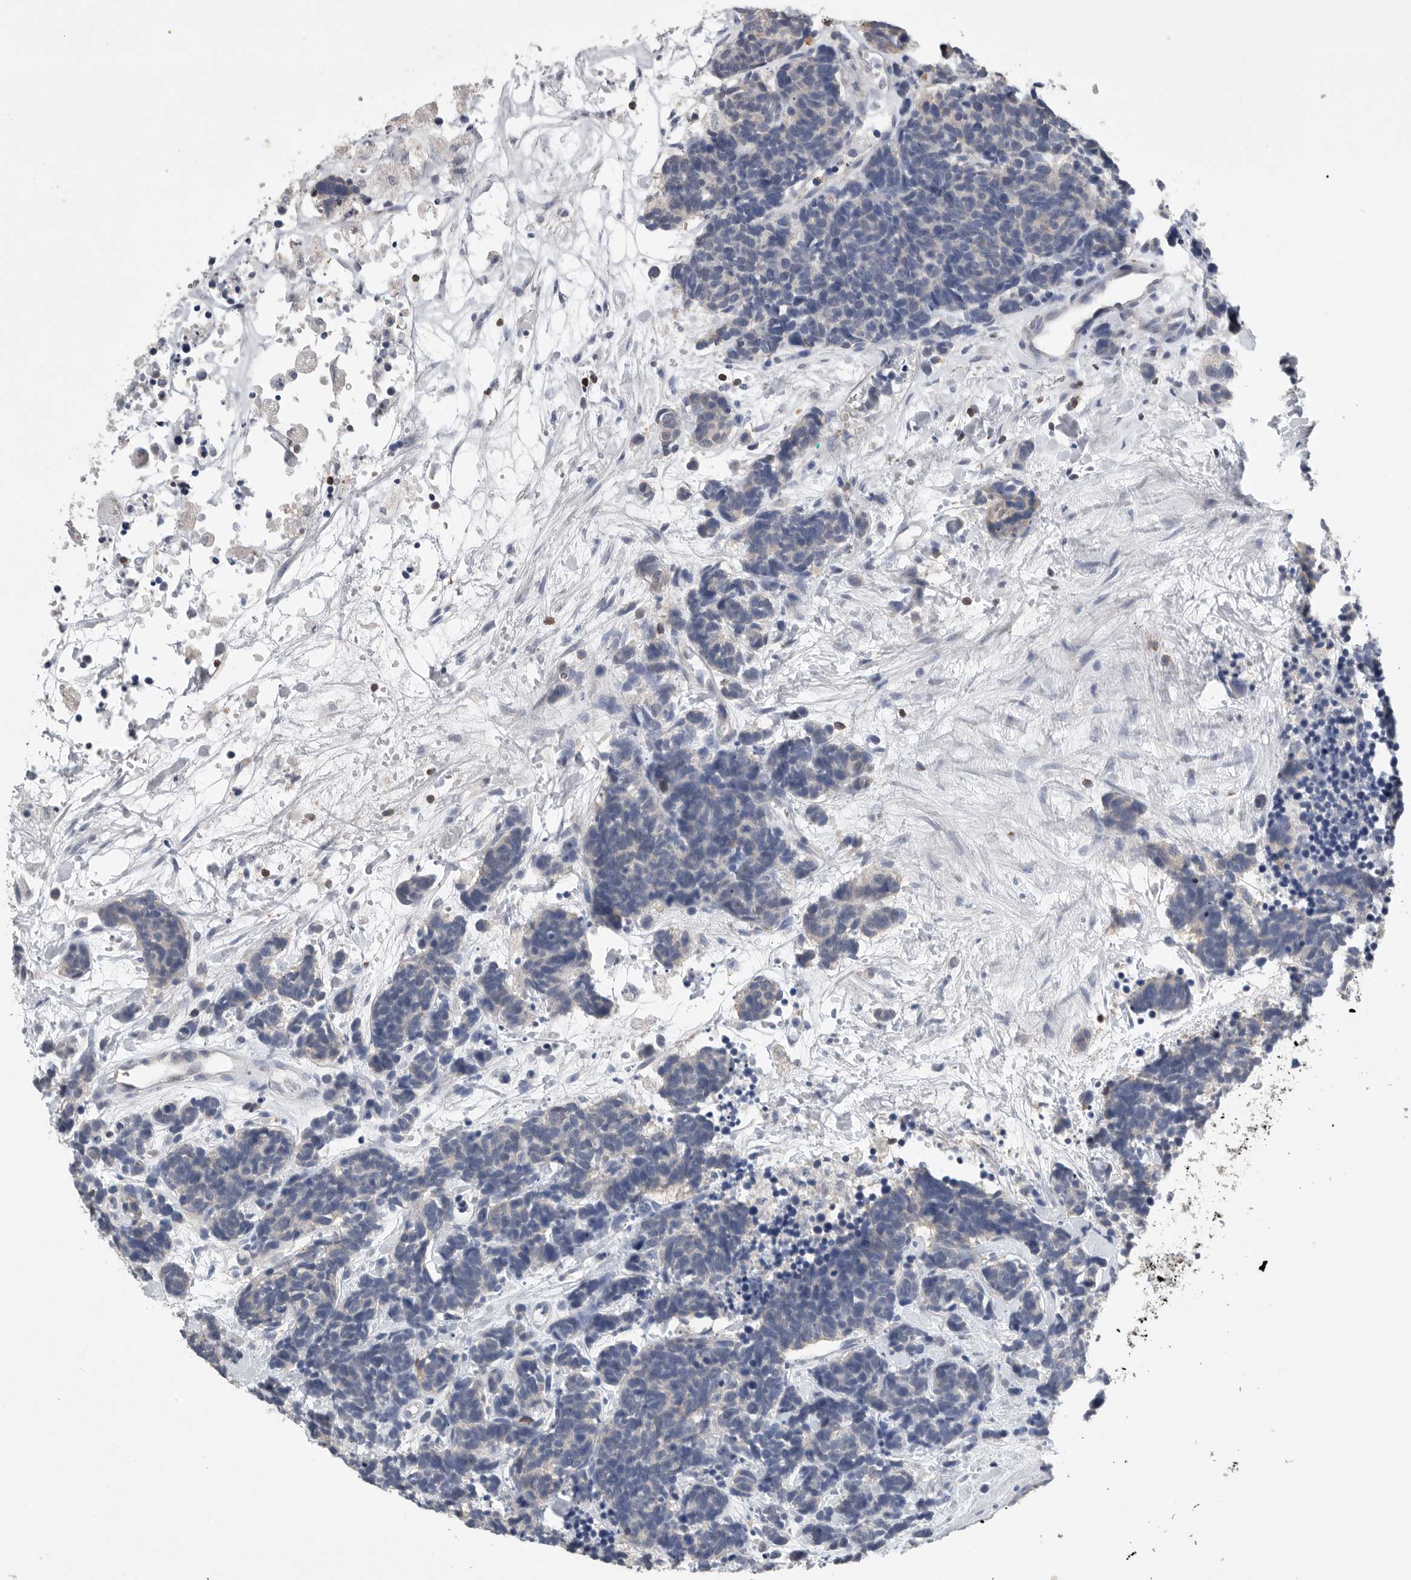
{"staining": {"intensity": "negative", "quantity": "none", "location": "none"}, "tissue": "carcinoid", "cell_type": "Tumor cells", "image_type": "cancer", "snomed": [{"axis": "morphology", "description": "Carcinoma, NOS"}, {"axis": "morphology", "description": "Carcinoid, malignant, NOS"}, {"axis": "topography", "description": "Urinary bladder"}], "caption": "Immunohistochemistry of carcinoid reveals no expression in tumor cells. Brightfield microscopy of immunohistochemistry stained with DAB (brown) and hematoxylin (blue), captured at high magnification.", "gene": "PDCD4", "patient": {"sex": "male", "age": 57}}